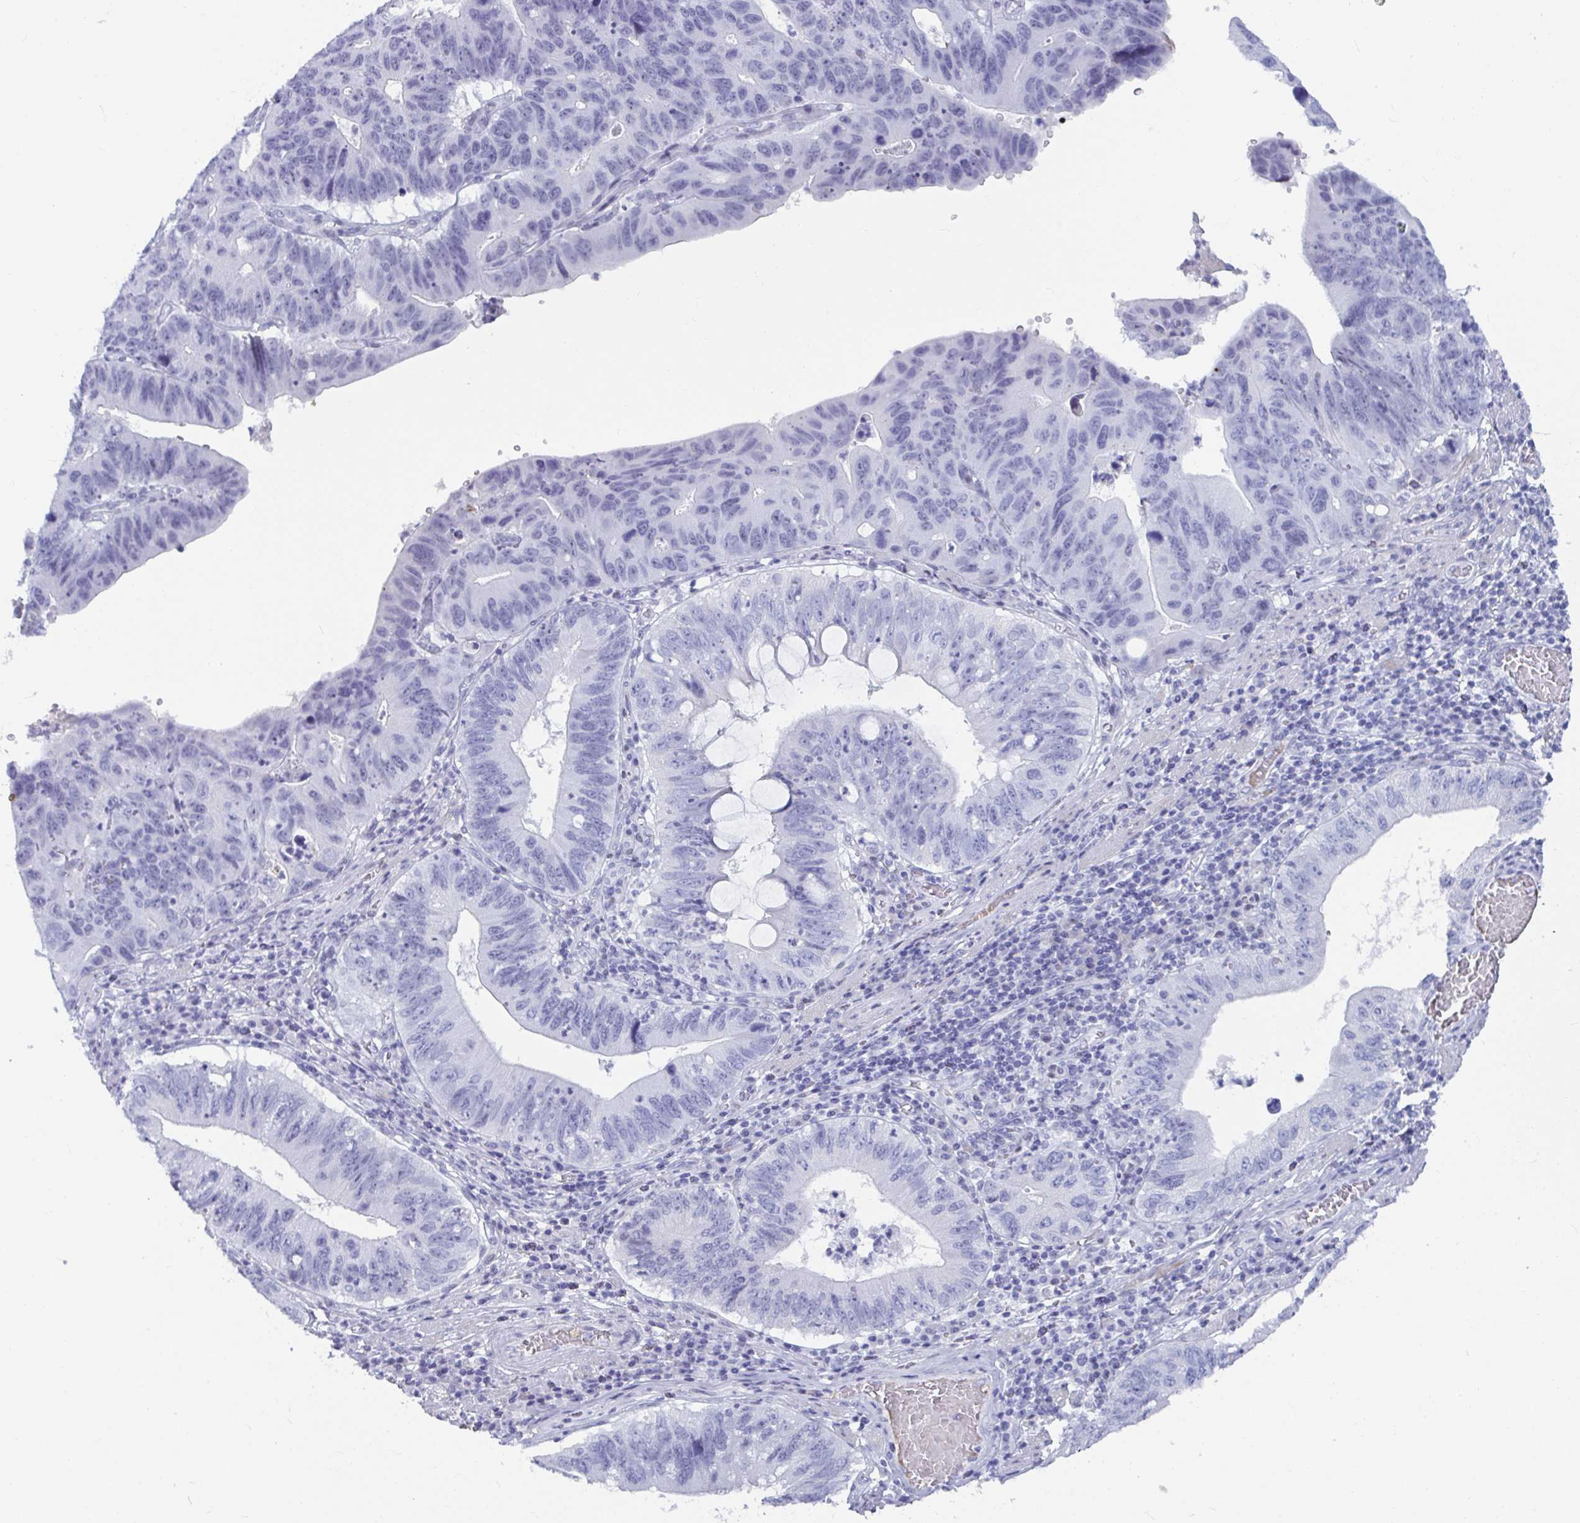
{"staining": {"intensity": "negative", "quantity": "none", "location": "none"}, "tissue": "stomach cancer", "cell_type": "Tumor cells", "image_type": "cancer", "snomed": [{"axis": "morphology", "description": "Adenocarcinoma, NOS"}, {"axis": "topography", "description": "Stomach"}], "caption": "A high-resolution image shows IHC staining of adenocarcinoma (stomach), which displays no significant expression in tumor cells.", "gene": "NPY", "patient": {"sex": "male", "age": 59}}